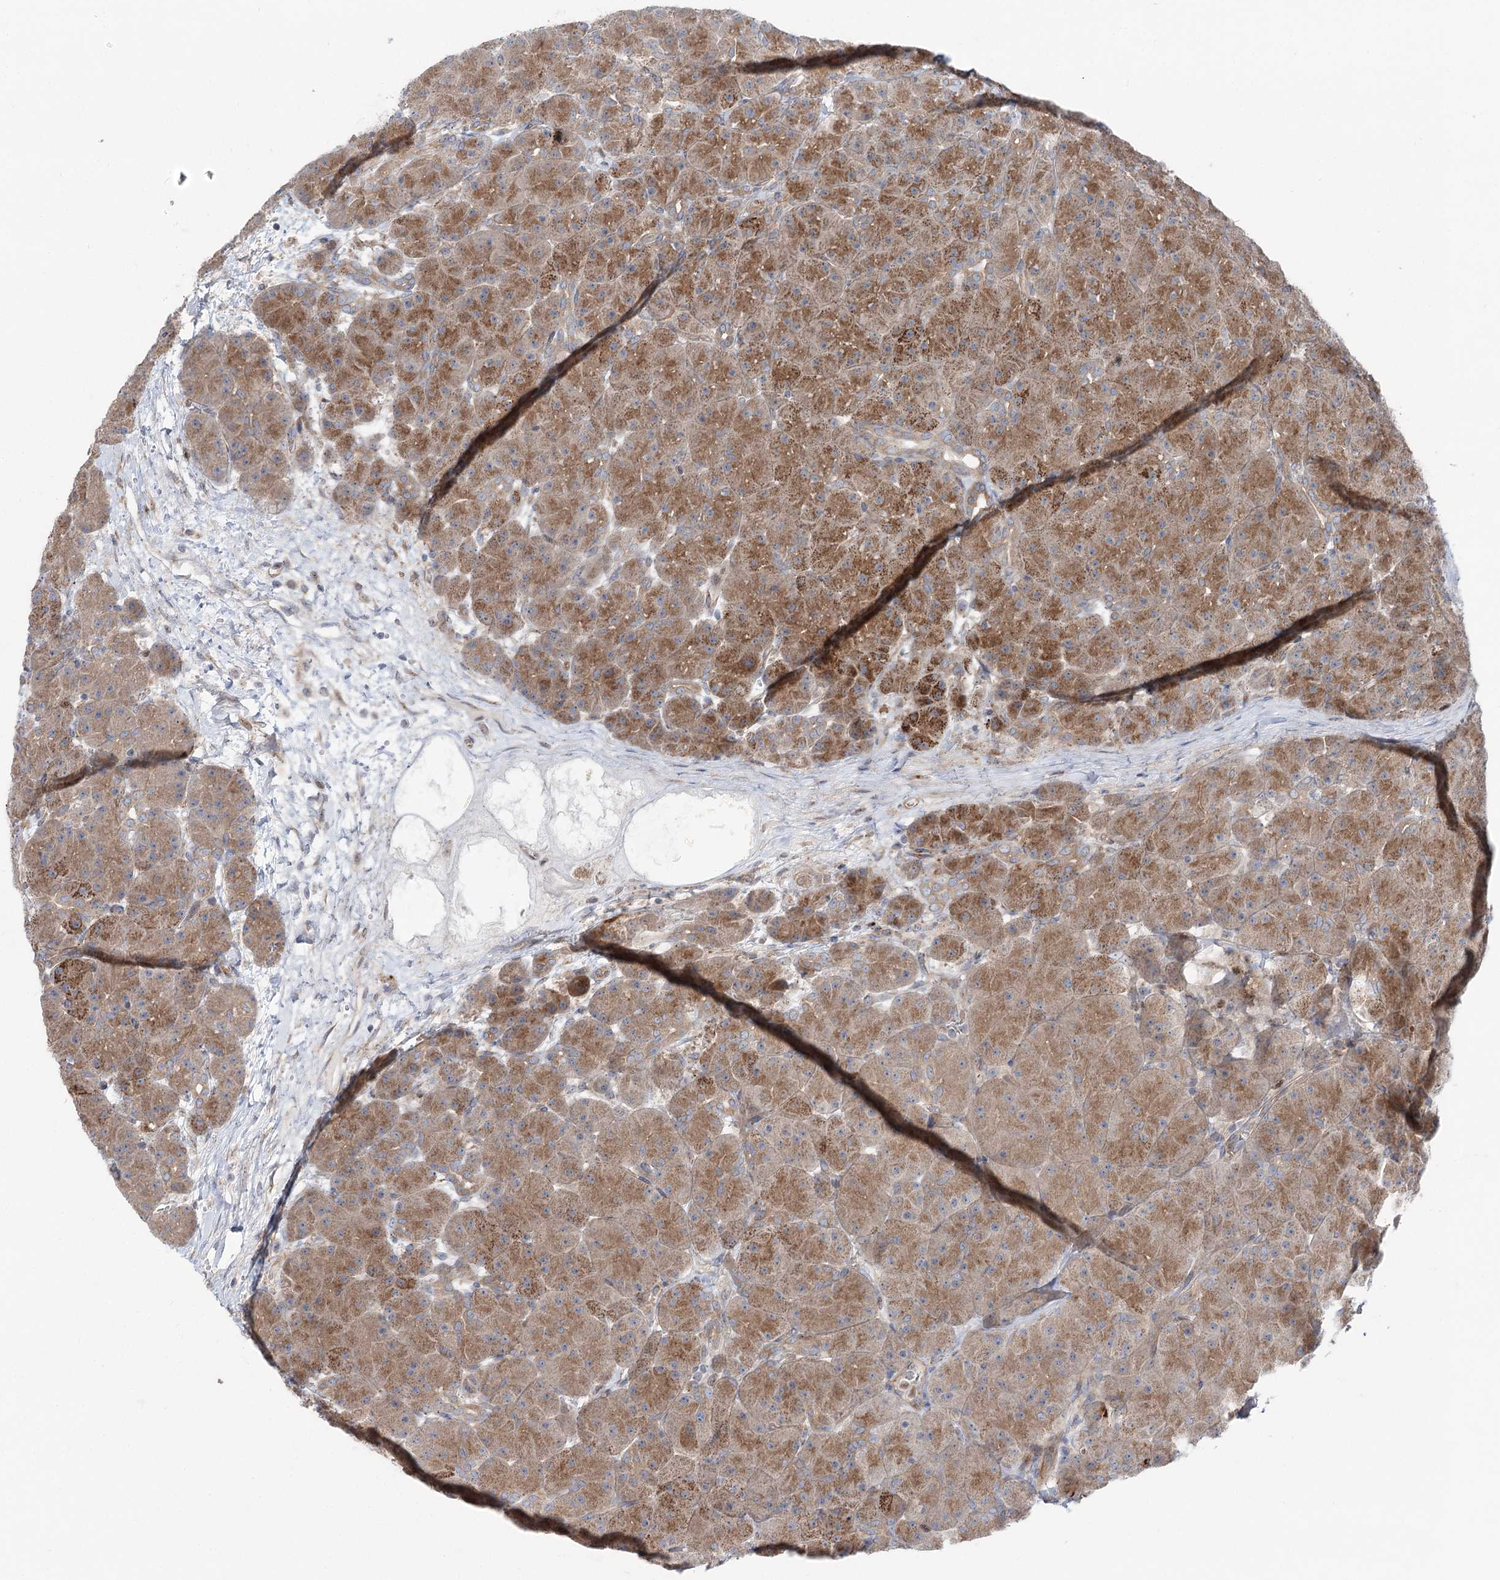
{"staining": {"intensity": "moderate", "quantity": ">75%", "location": "cytoplasmic/membranous"}, "tissue": "pancreas", "cell_type": "Exocrine glandular cells", "image_type": "normal", "snomed": [{"axis": "morphology", "description": "Normal tissue, NOS"}, {"axis": "topography", "description": "Pancreas"}], "caption": "Exocrine glandular cells show medium levels of moderate cytoplasmic/membranous positivity in approximately >75% of cells in unremarkable human pancreas. (IHC, brightfield microscopy, high magnification).", "gene": "SCN11A", "patient": {"sex": "male", "age": 66}}